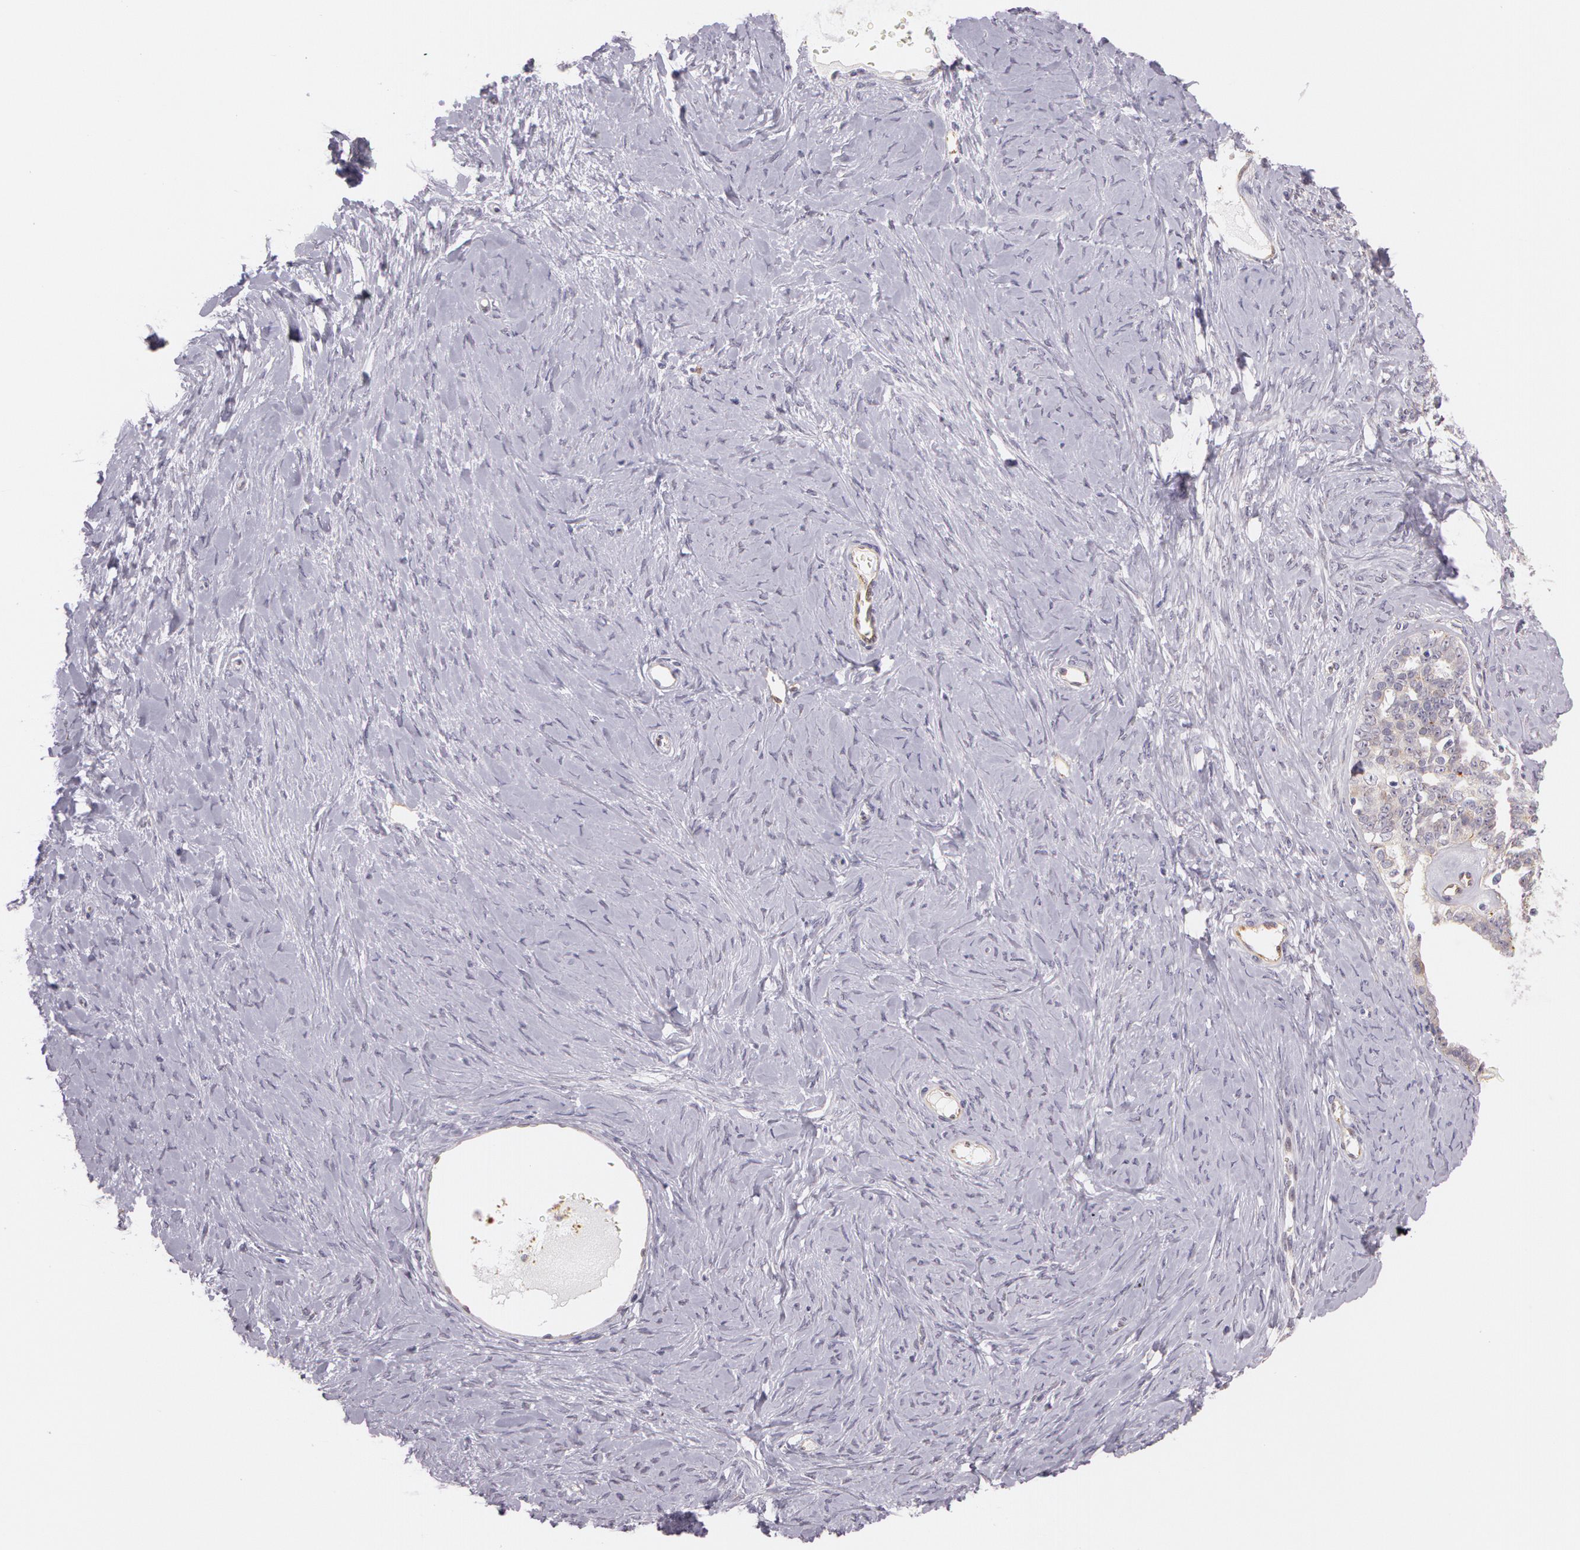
{"staining": {"intensity": "weak", "quantity": "25%-75%", "location": "cytoplasmic/membranous"}, "tissue": "ovarian cancer", "cell_type": "Tumor cells", "image_type": "cancer", "snomed": [{"axis": "morphology", "description": "Cystadenocarcinoma, serous, NOS"}, {"axis": "topography", "description": "Ovary"}], "caption": "This photomicrograph exhibits ovarian cancer (serous cystadenocarcinoma) stained with immunohistochemistry to label a protein in brown. The cytoplasmic/membranous of tumor cells show weak positivity for the protein. Nuclei are counter-stained blue.", "gene": "APP", "patient": {"sex": "female", "age": 71}}